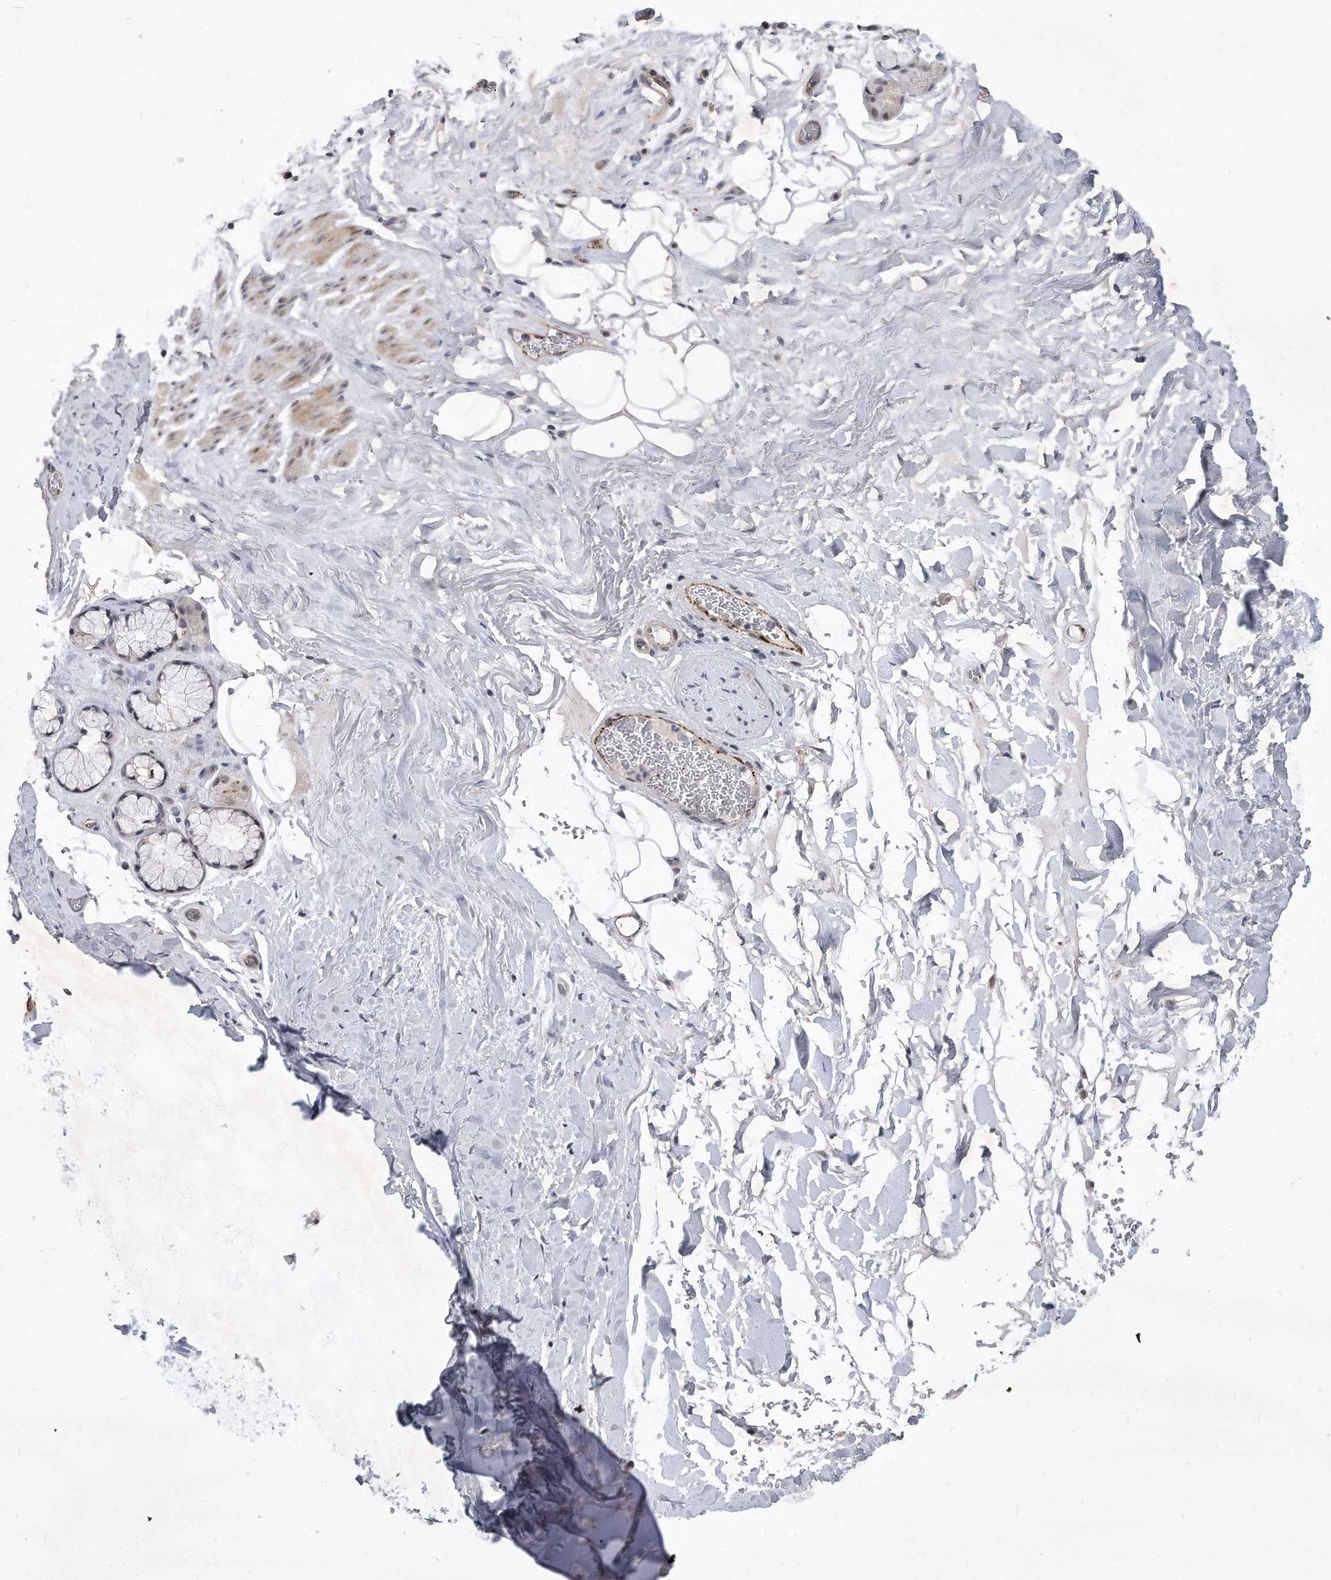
{"staining": {"intensity": "negative", "quantity": "none", "location": "none"}, "tissue": "adipose tissue", "cell_type": "Adipocytes", "image_type": "normal", "snomed": [{"axis": "morphology", "description": "Normal tissue, NOS"}, {"axis": "topography", "description": "Cartilage tissue"}], "caption": "Adipose tissue was stained to show a protein in brown. There is no significant expression in adipocytes. (Stains: DAB (3,3'-diaminobenzidine) IHC with hematoxylin counter stain, Microscopy: brightfield microscopy at high magnification).", "gene": "PGBD2", "patient": {"sex": "female", "age": 63}}